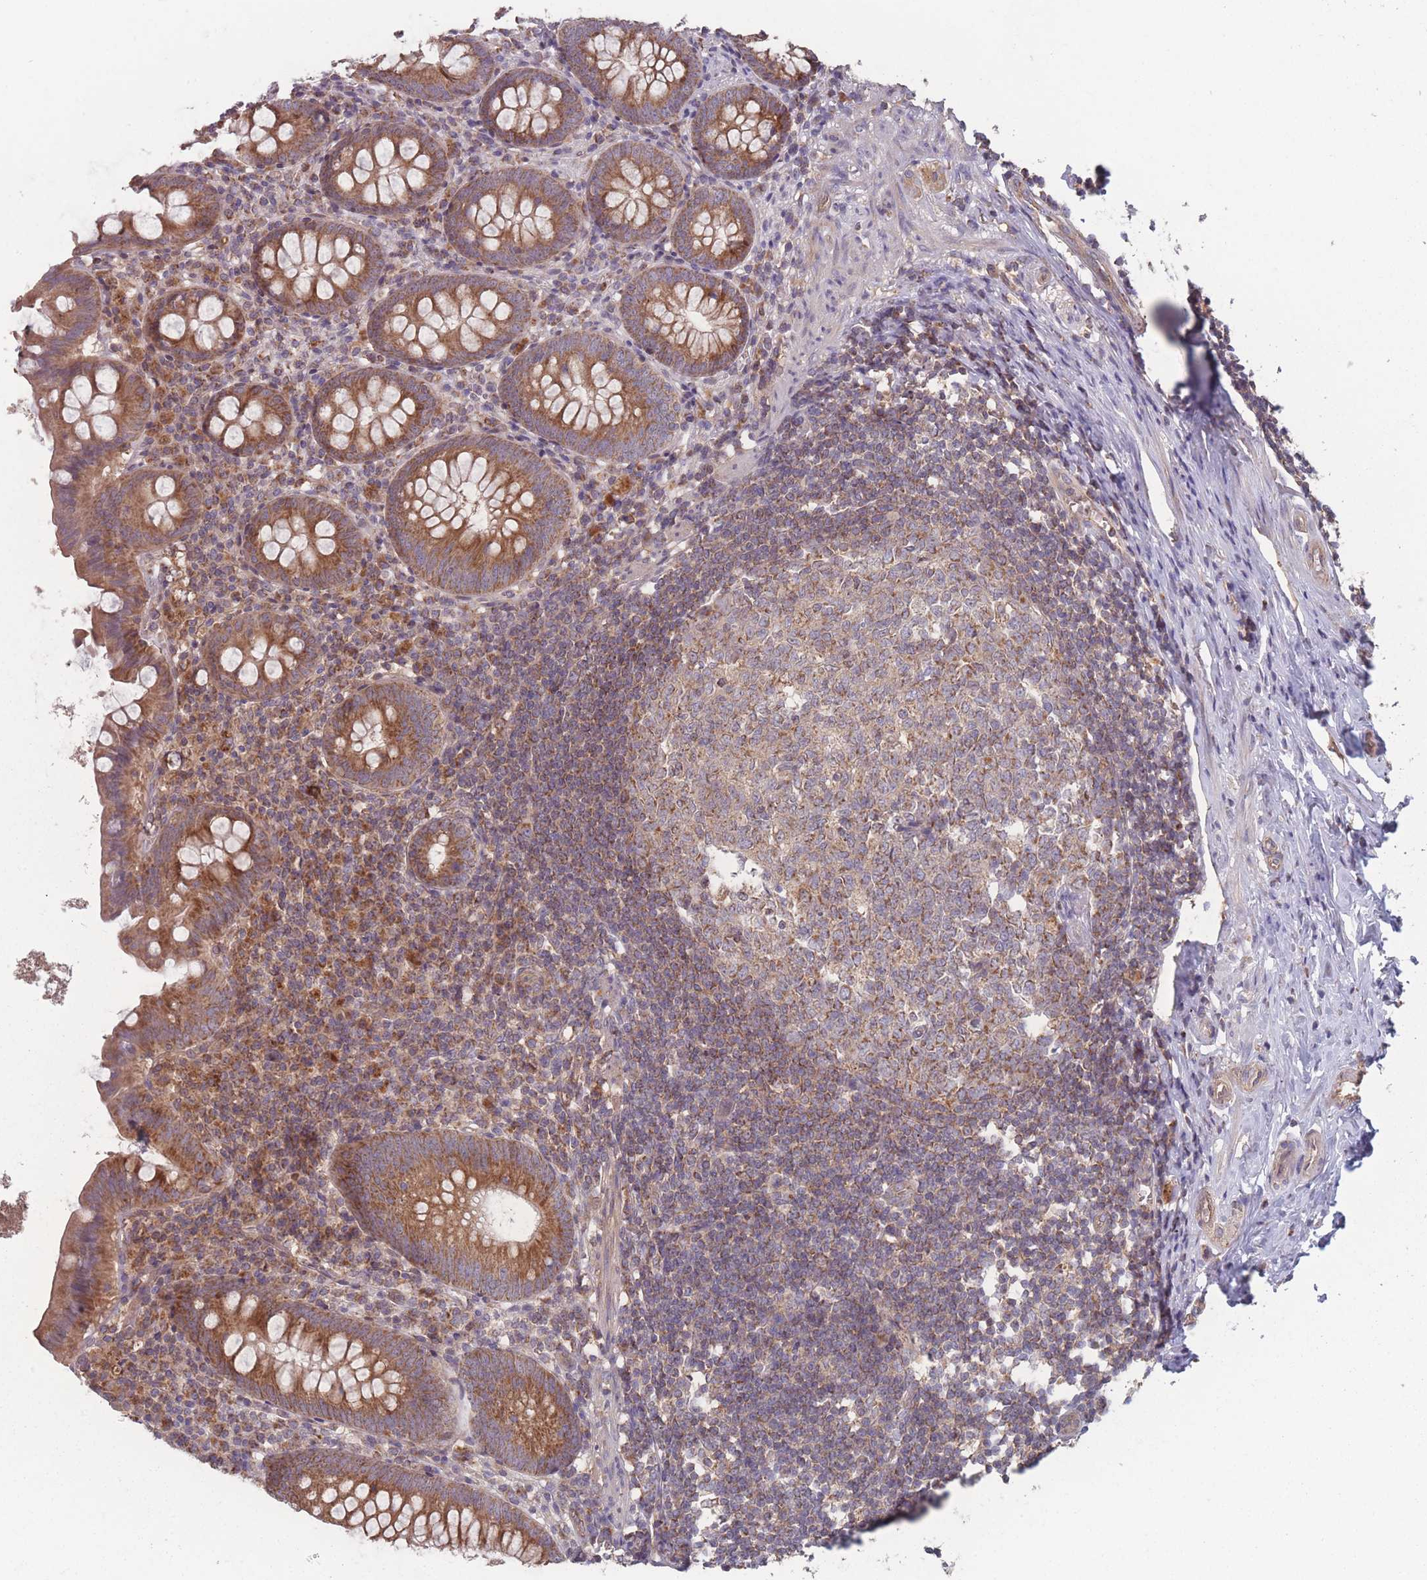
{"staining": {"intensity": "moderate", "quantity": ">75%", "location": "cytoplasmic/membranous"}, "tissue": "appendix", "cell_type": "Glandular cells", "image_type": "normal", "snomed": [{"axis": "morphology", "description": "Normal tissue, NOS"}, {"axis": "topography", "description": "Appendix"}], "caption": "Immunohistochemistry (IHC) staining of normal appendix, which shows medium levels of moderate cytoplasmic/membranous positivity in approximately >75% of glandular cells indicating moderate cytoplasmic/membranous protein staining. The staining was performed using DAB (brown) for protein detection and nuclei were counterstained in hematoxylin (blue).", "gene": "ATP5MGL", "patient": {"sex": "female", "age": 51}}